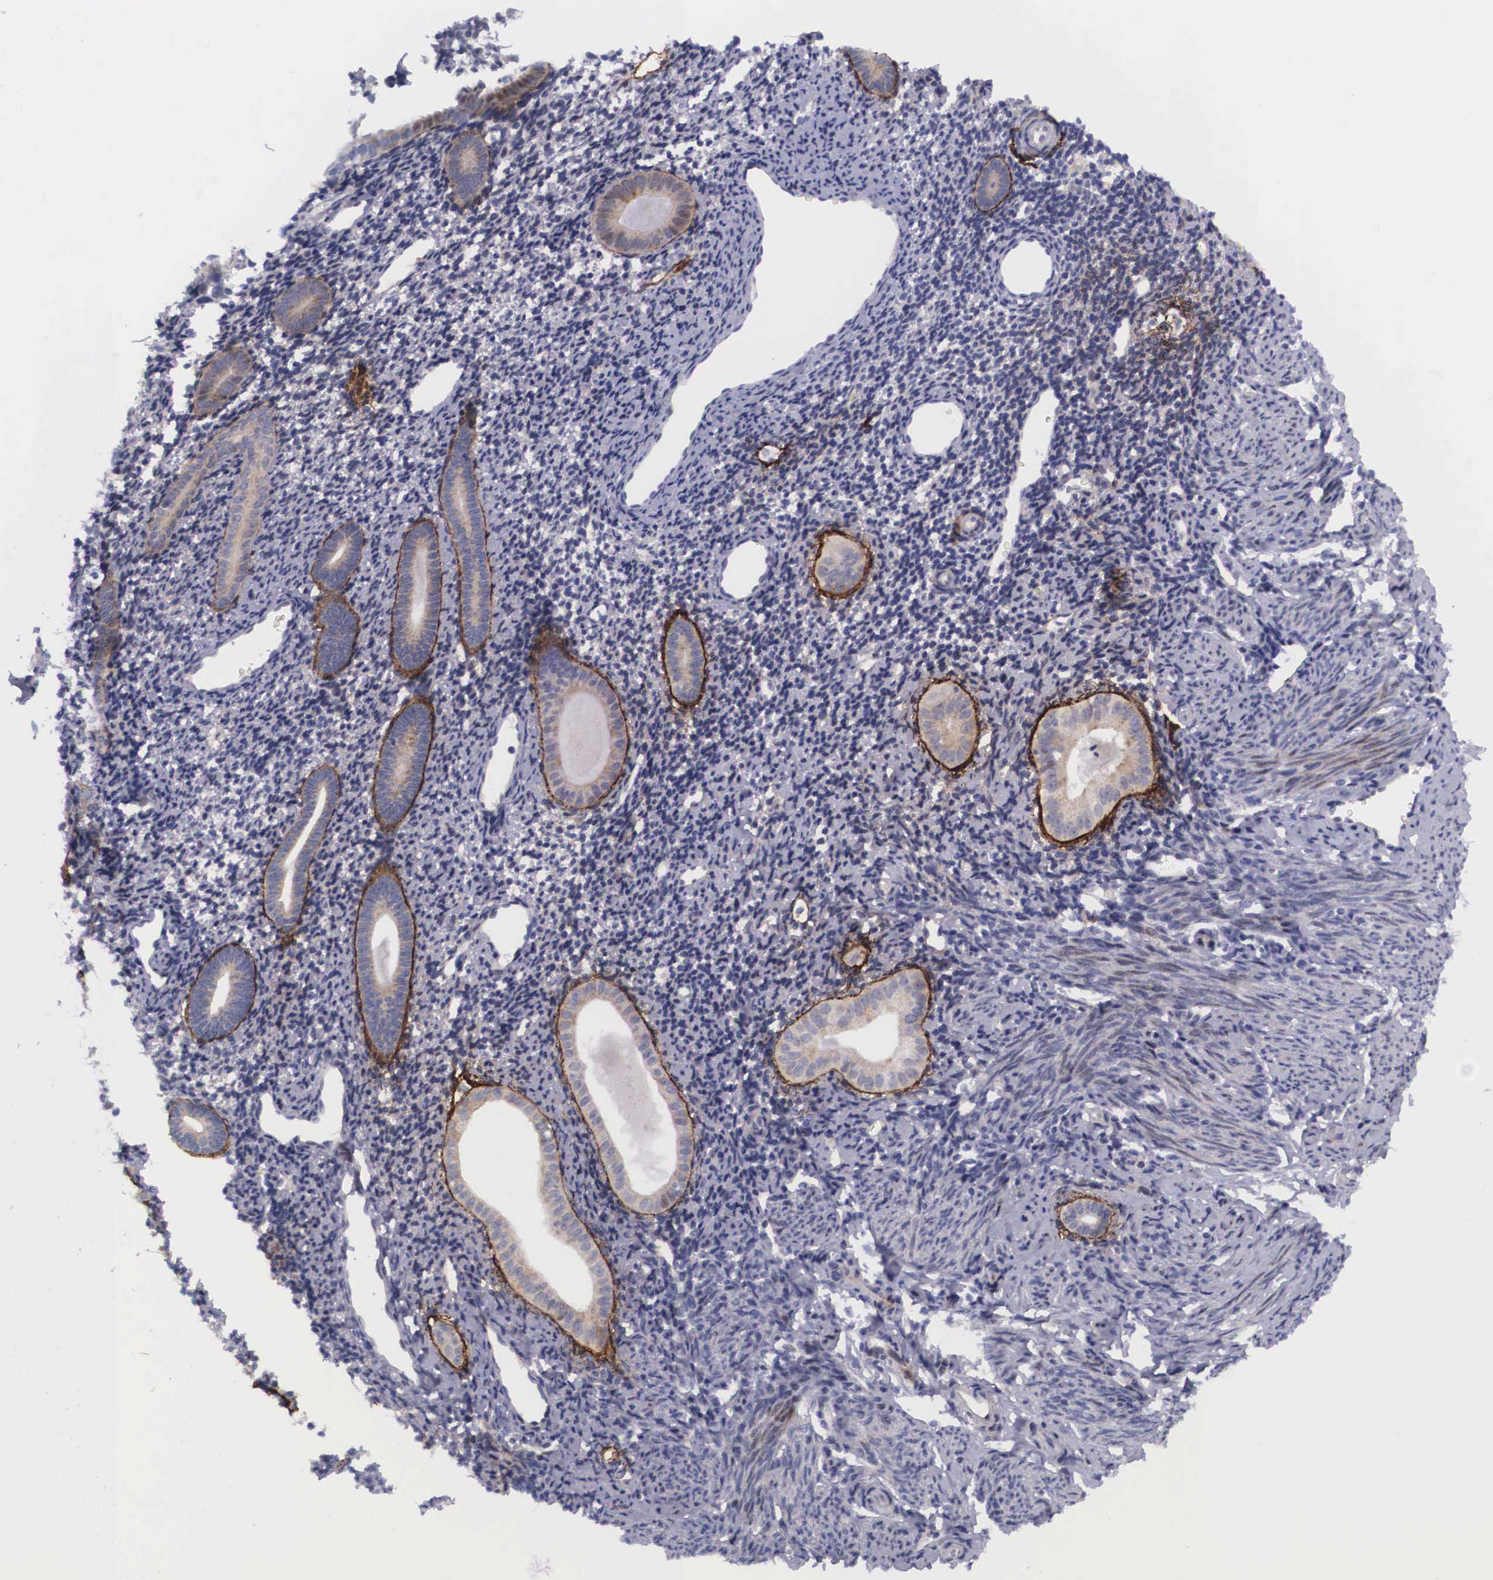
{"staining": {"intensity": "negative", "quantity": "none", "location": "none"}, "tissue": "endometrium", "cell_type": "Cells in endometrial stroma", "image_type": "normal", "snomed": [{"axis": "morphology", "description": "Normal tissue, NOS"}, {"axis": "morphology", "description": "Neoplasm, benign, NOS"}, {"axis": "topography", "description": "Uterus"}], "caption": "Protein analysis of unremarkable endometrium exhibits no significant positivity in cells in endometrial stroma.", "gene": "EMID1", "patient": {"sex": "female", "age": 55}}